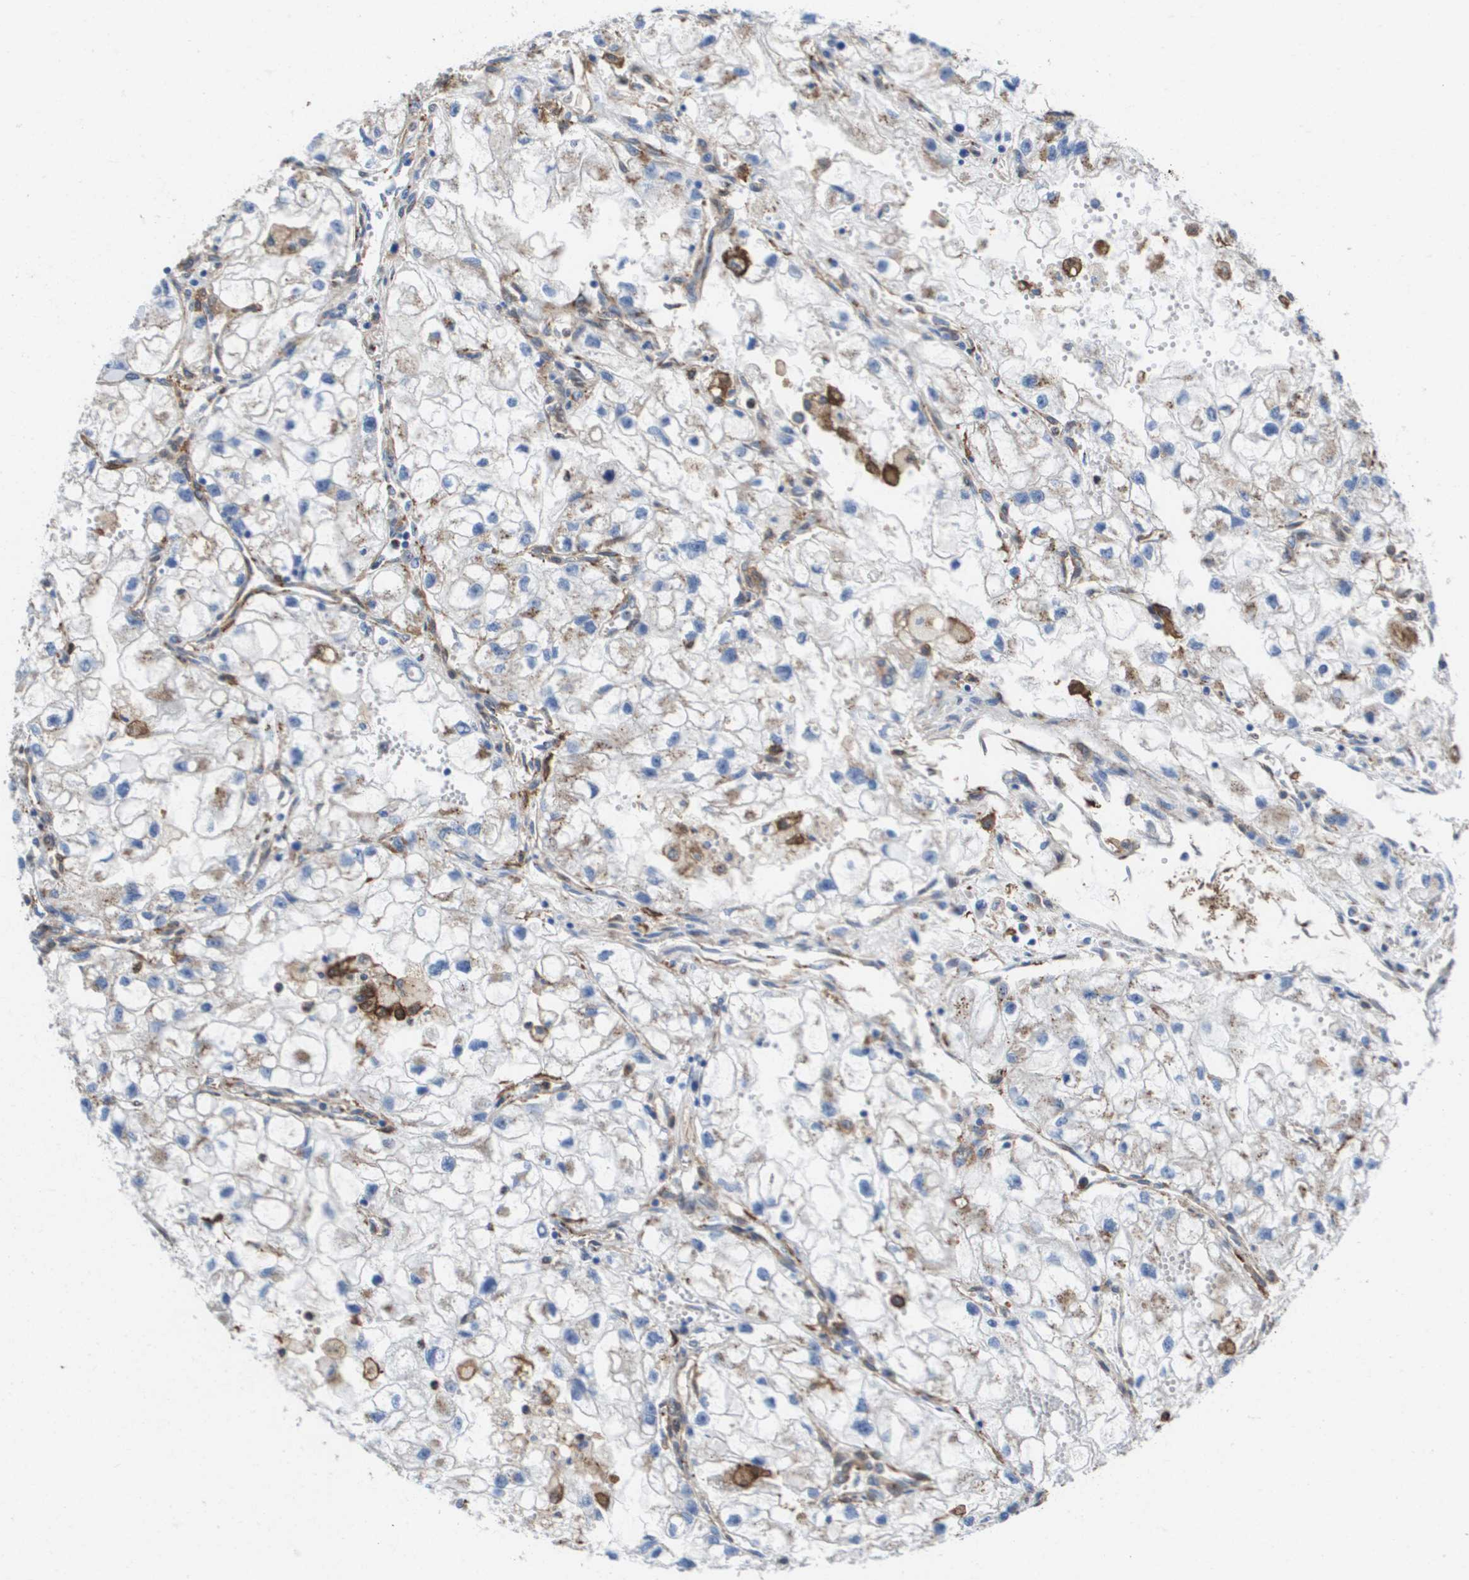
{"staining": {"intensity": "weak", "quantity": "<25%", "location": "cytoplasmic/membranous"}, "tissue": "renal cancer", "cell_type": "Tumor cells", "image_type": "cancer", "snomed": [{"axis": "morphology", "description": "Adenocarcinoma, NOS"}, {"axis": "topography", "description": "Kidney"}], "caption": "This micrograph is of renal cancer stained with immunohistochemistry (IHC) to label a protein in brown with the nuclei are counter-stained blue. There is no positivity in tumor cells.", "gene": "SLC37A2", "patient": {"sex": "female", "age": 70}}